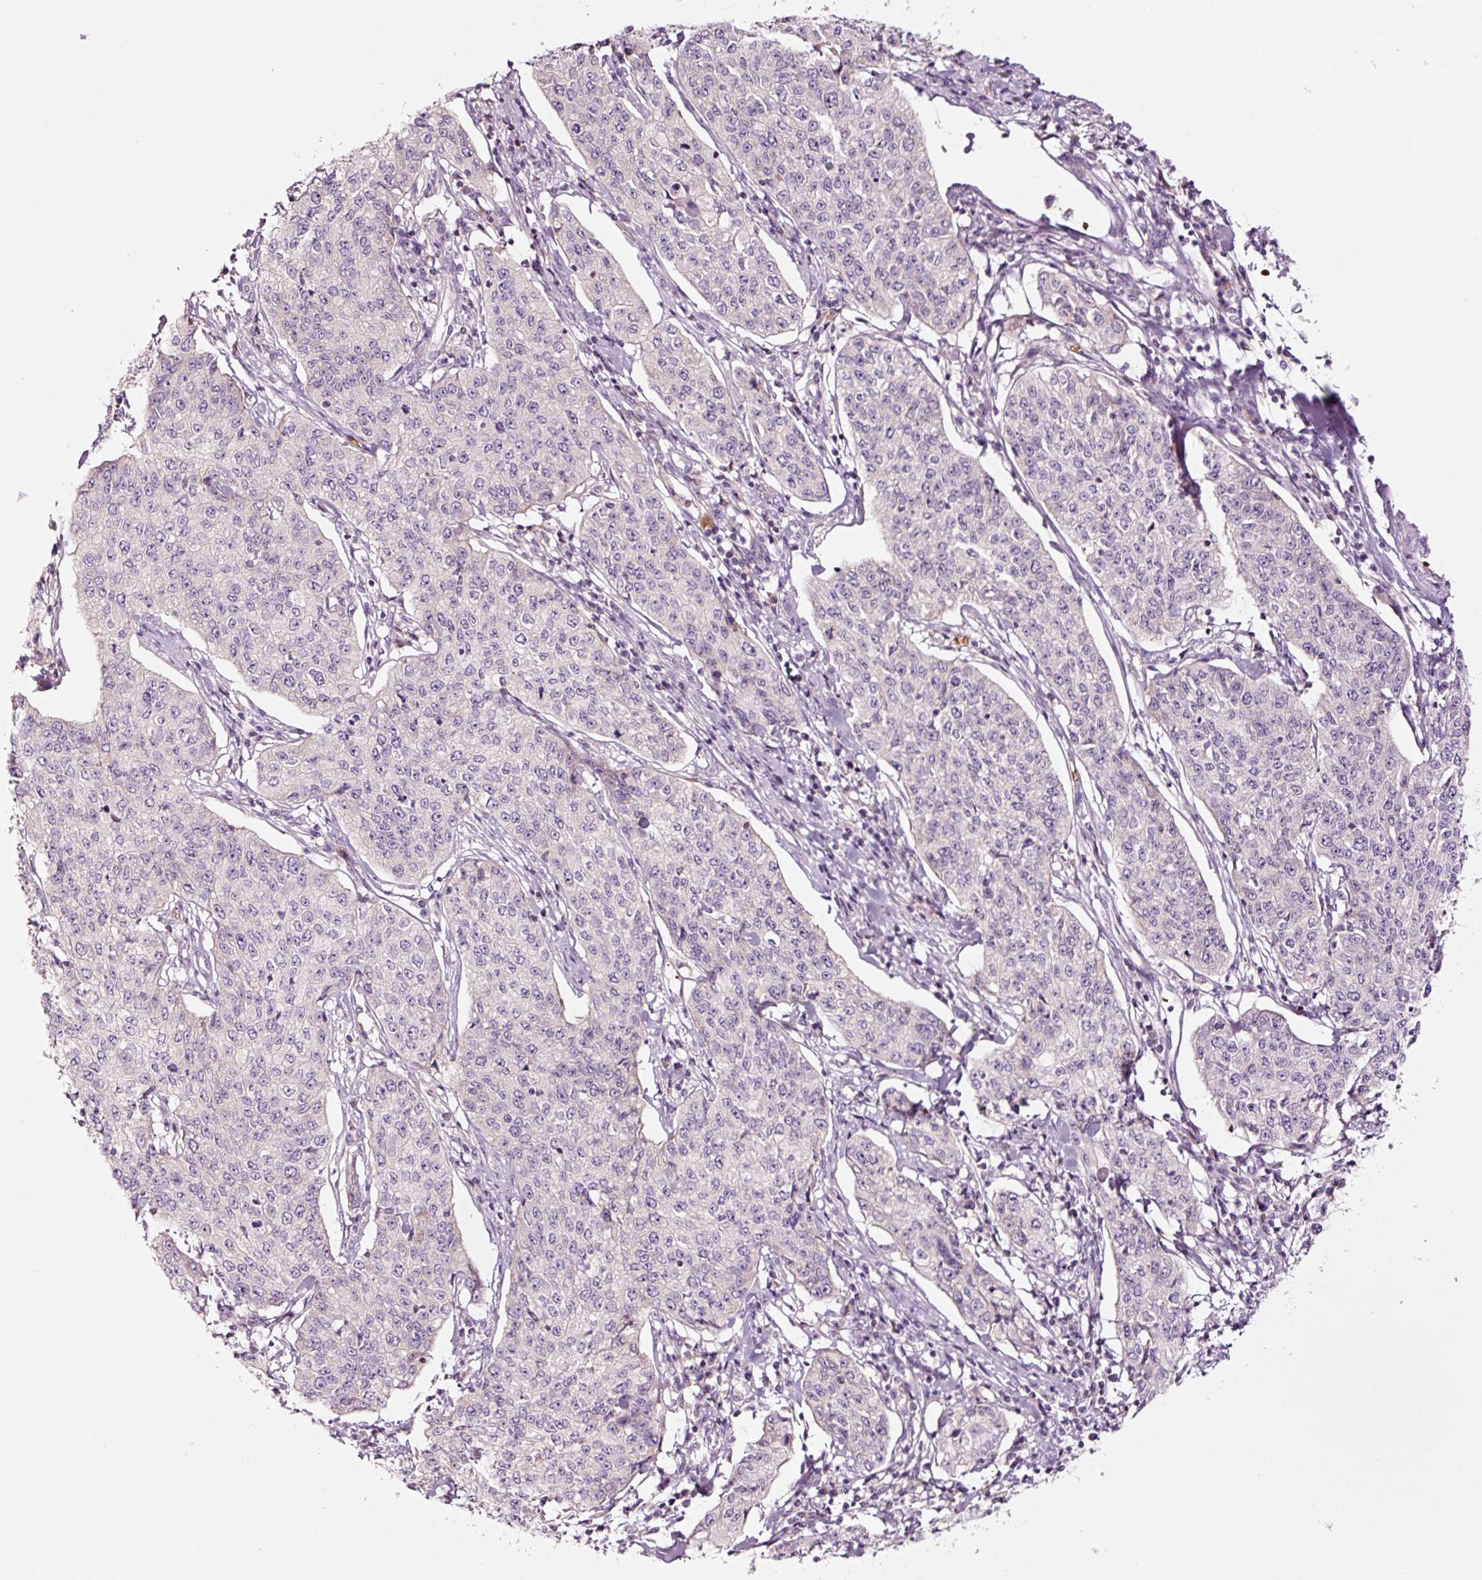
{"staining": {"intensity": "negative", "quantity": "none", "location": "none"}, "tissue": "cervical cancer", "cell_type": "Tumor cells", "image_type": "cancer", "snomed": [{"axis": "morphology", "description": "Squamous cell carcinoma, NOS"}, {"axis": "topography", "description": "Cervix"}], "caption": "This is an immunohistochemistry photomicrograph of human cervical squamous cell carcinoma. There is no staining in tumor cells.", "gene": "LDHAL6B", "patient": {"sex": "female", "age": 35}}